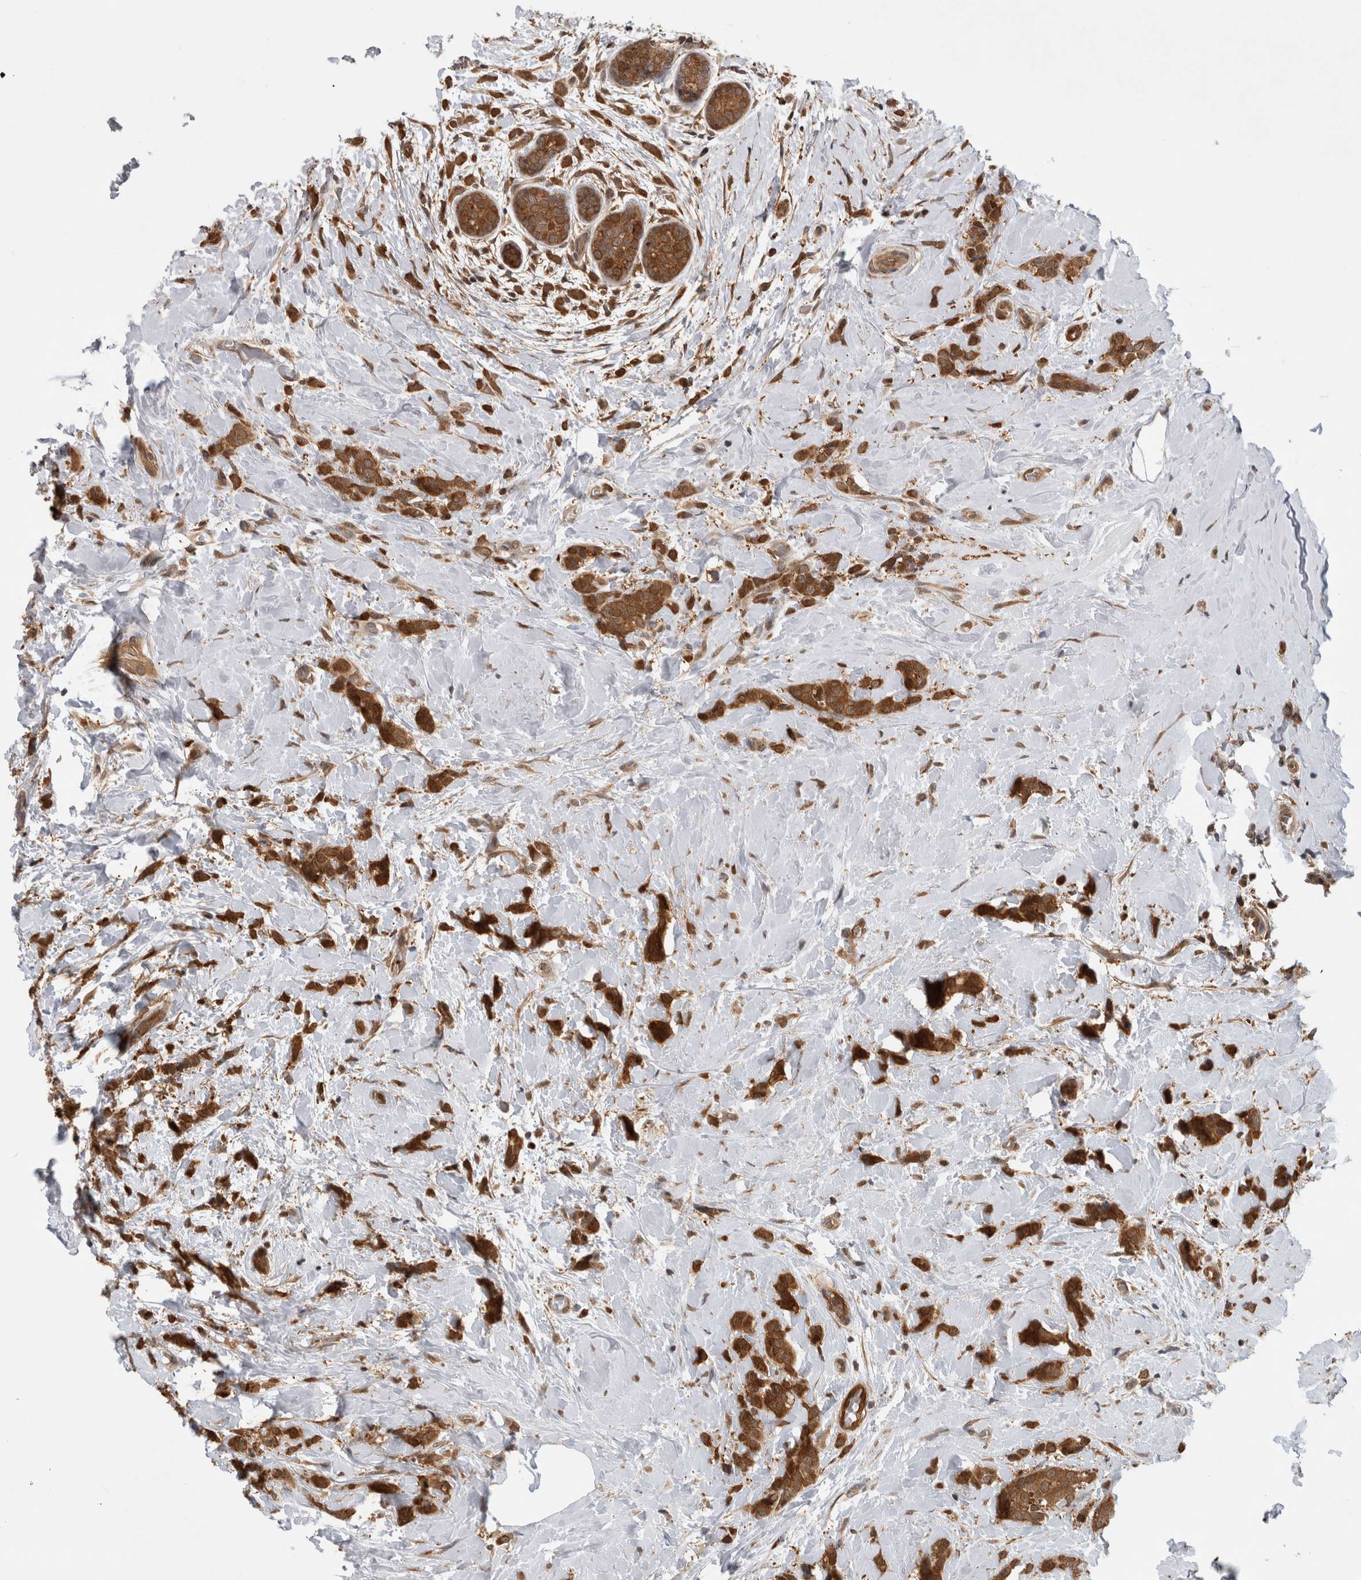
{"staining": {"intensity": "strong", "quantity": ">75%", "location": "cytoplasmic/membranous"}, "tissue": "breast cancer", "cell_type": "Tumor cells", "image_type": "cancer", "snomed": [{"axis": "morphology", "description": "Lobular carcinoma, in situ"}, {"axis": "morphology", "description": "Lobular carcinoma"}, {"axis": "topography", "description": "Breast"}], "caption": "Immunohistochemical staining of lobular carcinoma in situ (breast) reveals high levels of strong cytoplasmic/membranous protein expression in about >75% of tumor cells.", "gene": "ASTN2", "patient": {"sex": "female", "age": 41}}